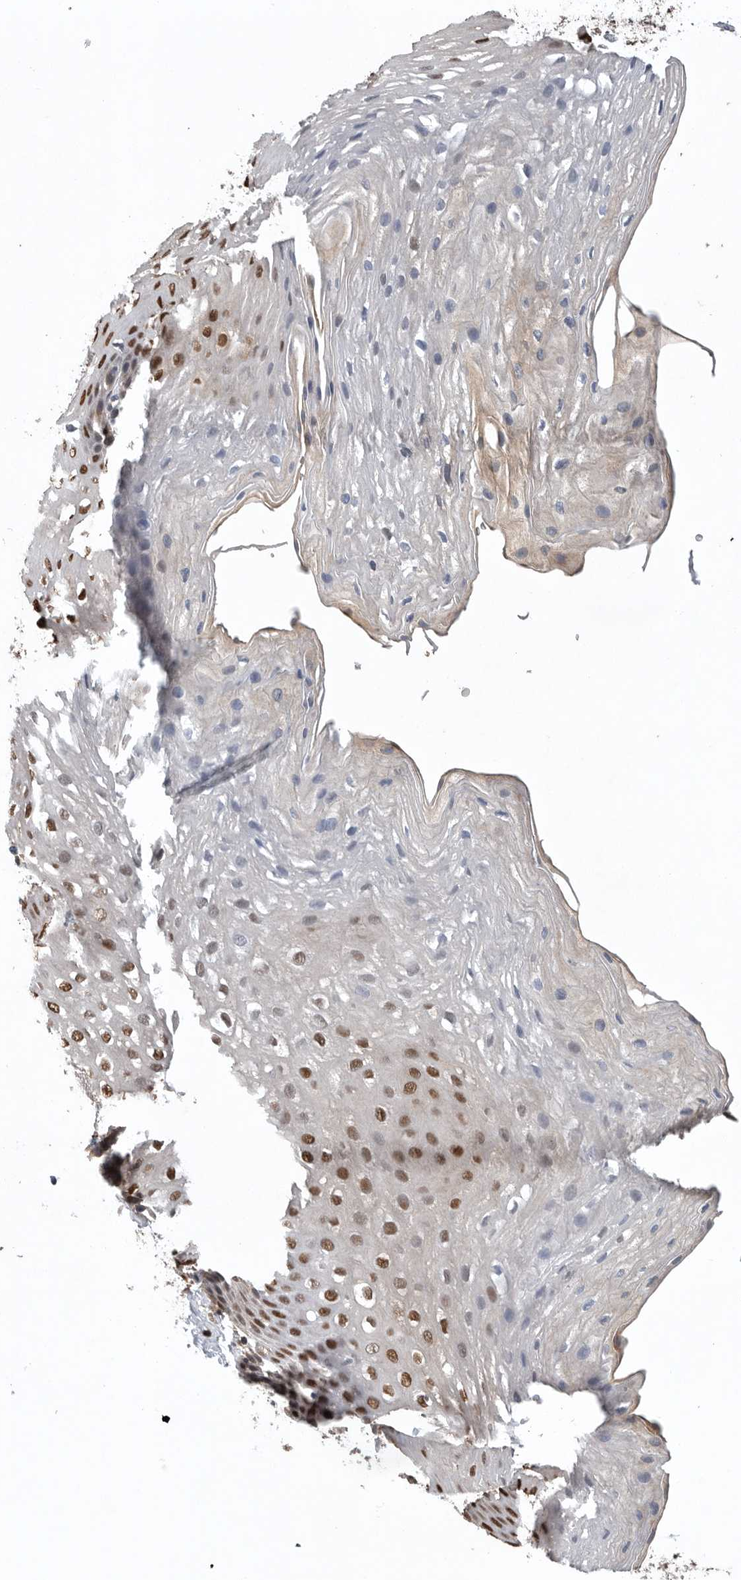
{"staining": {"intensity": "moderate", "quantity": "25%-75%", "location": "cytoplasmic/membranous,nuclear"}, "tissue": "esophagus", "cell_type": "Squamous epithelial cells", "image_type": "normal", "snomed": [{"axis": "morphology", "description": "Normal tissue, NOS"}, {"axis": "topography", "description": "Esophagus"}], "caption": "Immunohistochemical staining of unremarkable esophagus reveals medium levels of moderate cytoplasmic/membranous,nuclear positivity in approximately 25%-75% of squamous epithelial cells. (DAB (3,3'-diaminobenzidine) = brown stain, brightfield microscopy at high magnification).", "gene": "PDCD4", "patient": {"sex": "female", "age": 66}}